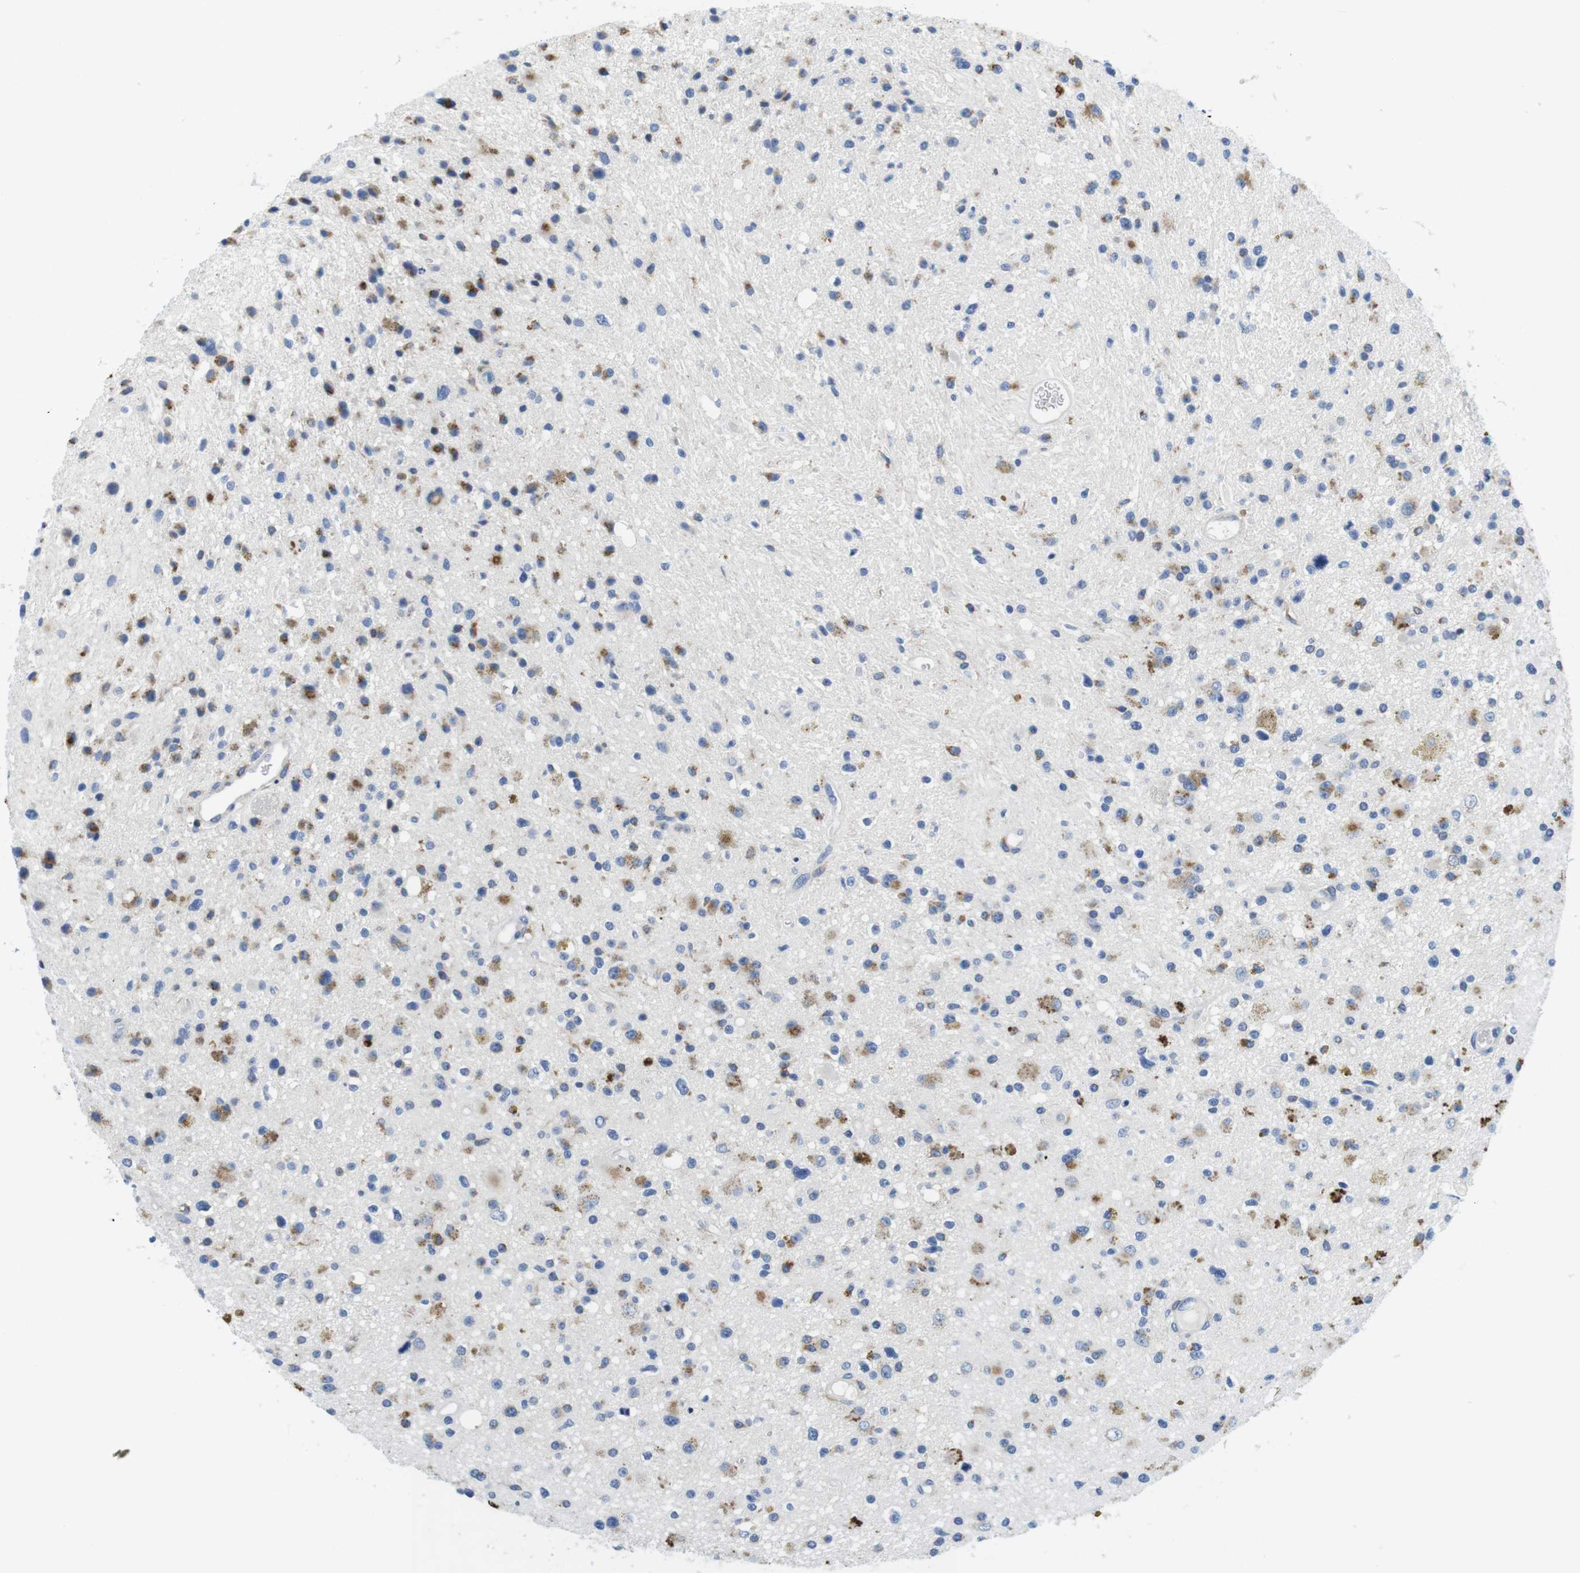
{"staining": {"intensity": "weak", "quantity": "<25%", "location": "cytoplasmic/membranous"}, "tissue": "glioma", "cell_type": "Tumor cells", "image_type": "cancer", "snomed": [{"axis": "morphology", "description": "Glioma, malignant, High grade"}, {"axis": "topography", "description": "Brain"}], "caption": "Immunohistochemistry image of neoplastic tissue: glioma stained with DAB (3,3'-diaminobenzidine) demonstrates no significant protein expression in tumor cells. (DAB IHC, high magnification).", "gene": "CNGA2", "patient": {"sex": "male", "age": 33}}